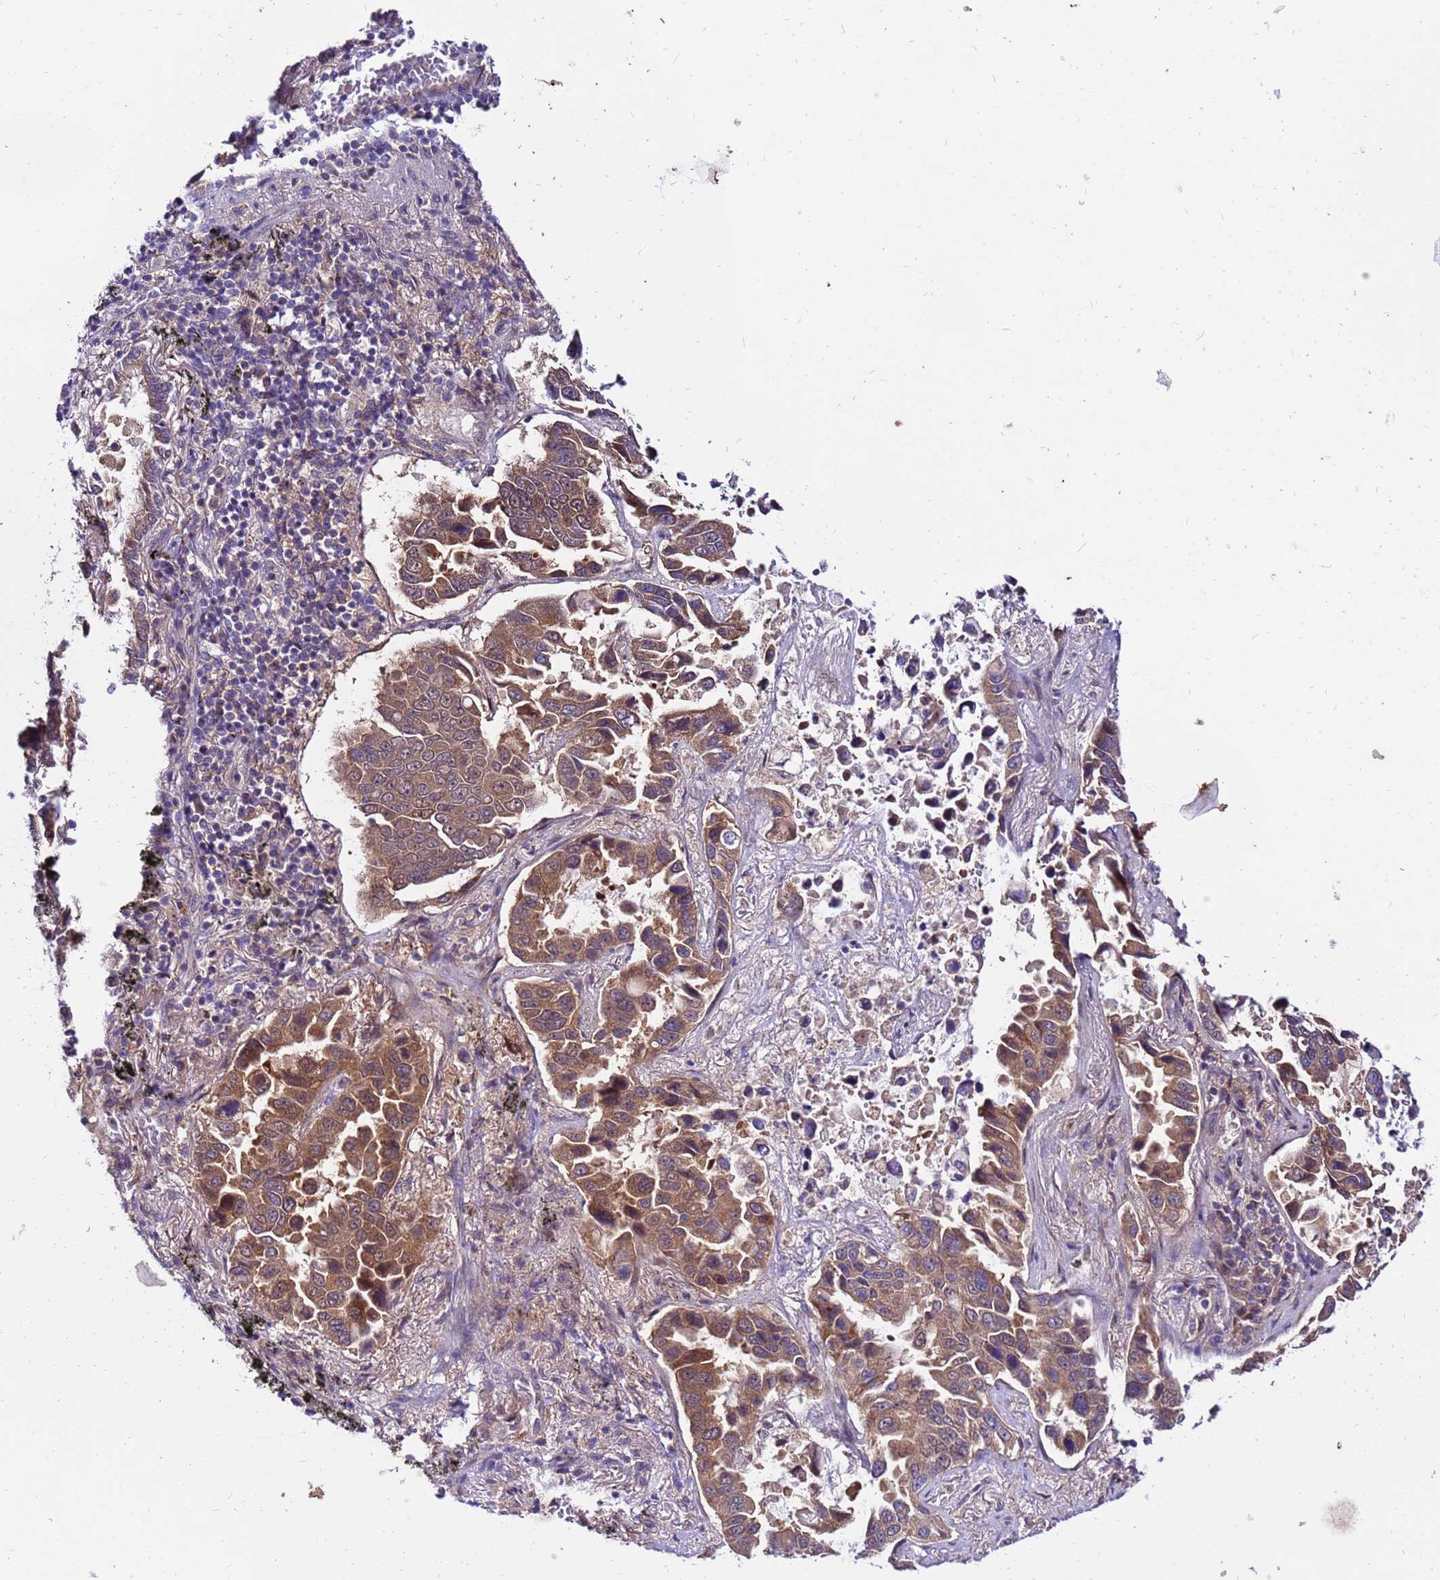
{"staining": {"intensity": "moderate", "quantity": ">75%", "location": "cytoplasmic/membranous,nuclear"}, "tissue": "lung cancer", "cell_type": "Tumor cells", "image_type": "cancer", "snomed": [{"axis": "morphology", "description": "Adenocarcinoma, NOS"}, {"axis": "topography", "description": "Lung"}], "caption": "DAB immunohistochemical staining of lung cancer (adenocarcinoma) exhibits moderate cytoplasmic/membranous and nuclear protein positivity in about >75% of tumor cells.", "gene": "GET3", "patient": {"sex": "male", "age": 64}}